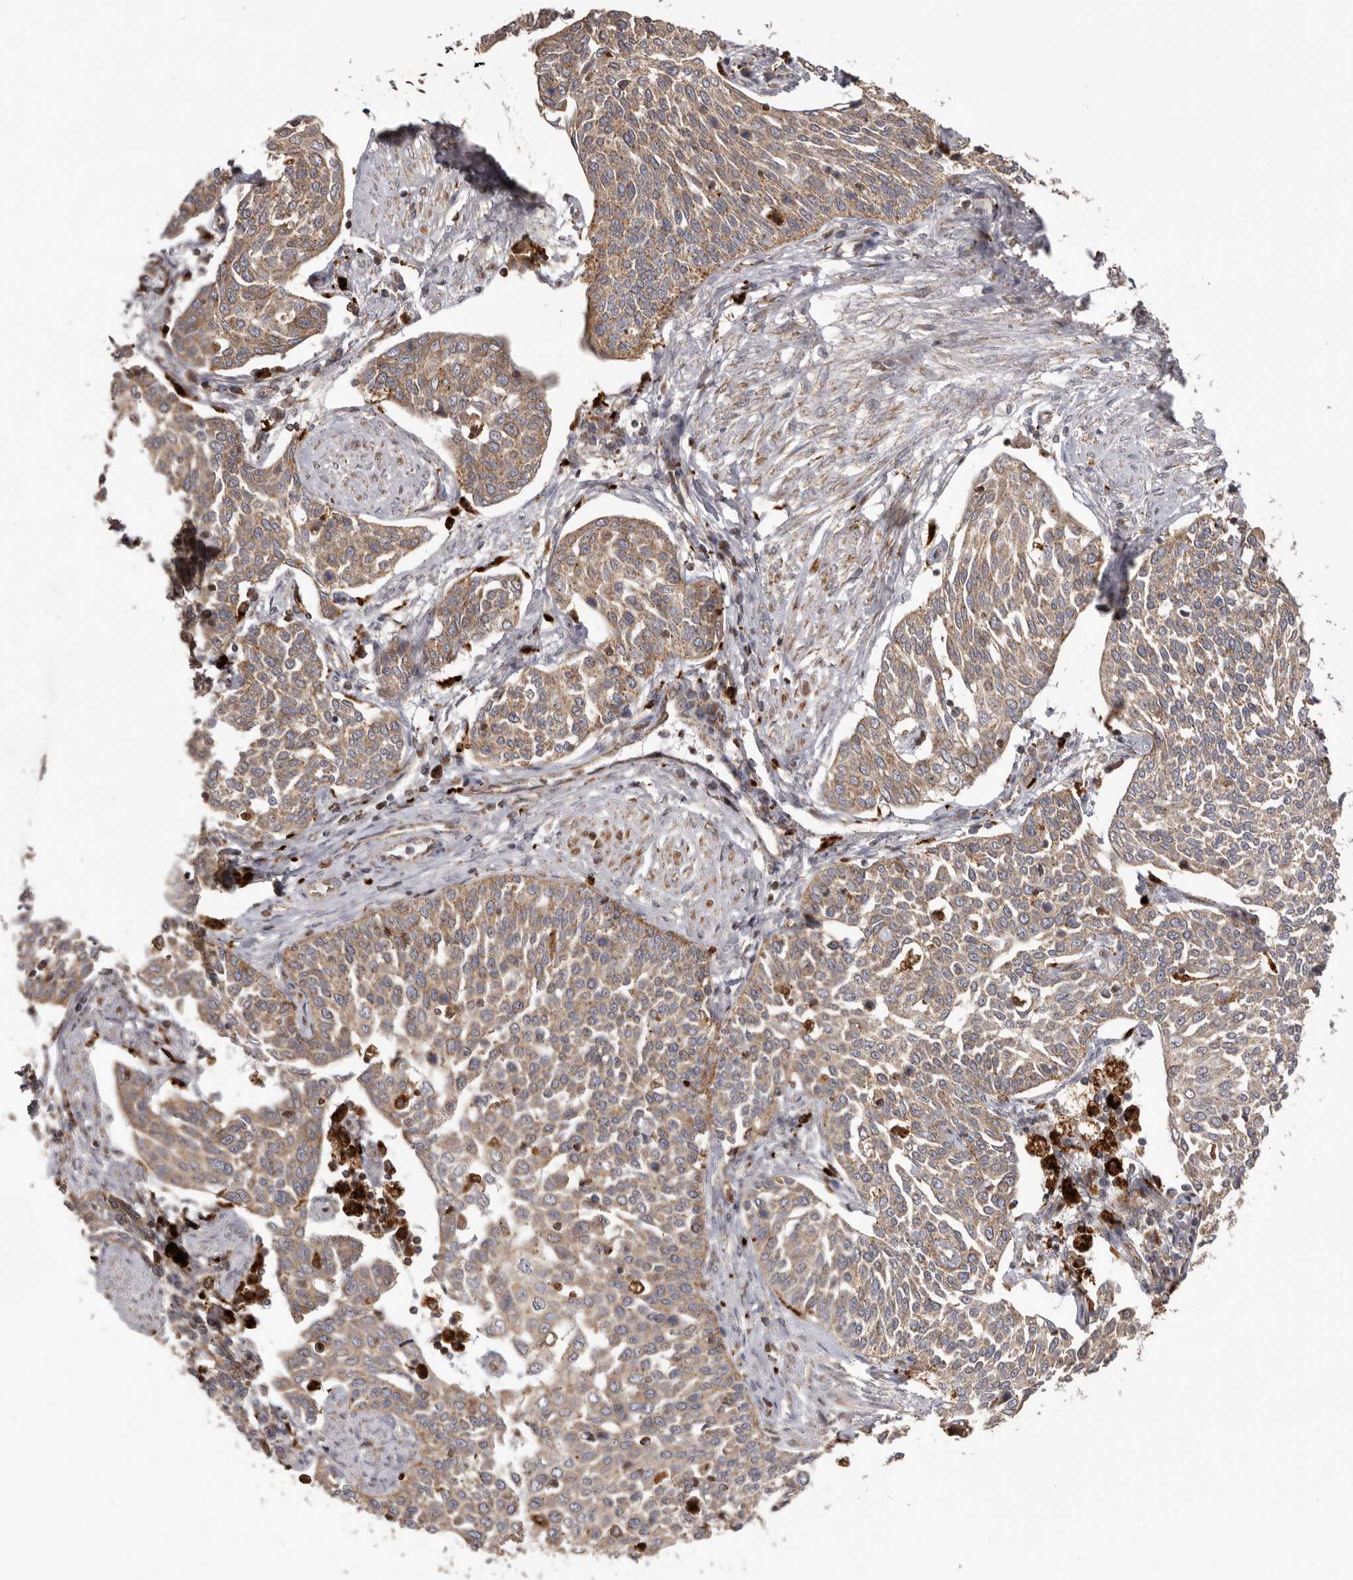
{"staining": {"intensity": "weak", "quantity": ">75%", "location": "cytoplasmic/membranous"}, "tissue": "cervical cancer", "cell_type": "Tumor cells", "image_type": "cancer", "snomed": [{"axis": "morphology", "description": "Squamous cell carcinoma, NOS"}, {"axis": "topography", "description": "Cervix"}], "caption": "Cervical cancer stained with DAB IHC reveals low levels of weak cytoplasmic/membranous expression in about >75% of tumor cells. (DAB = brown stain, brightfield microscopy at high magnification).", "gene": "NUP43", "patient": {"sex": "female", "age": 34}}